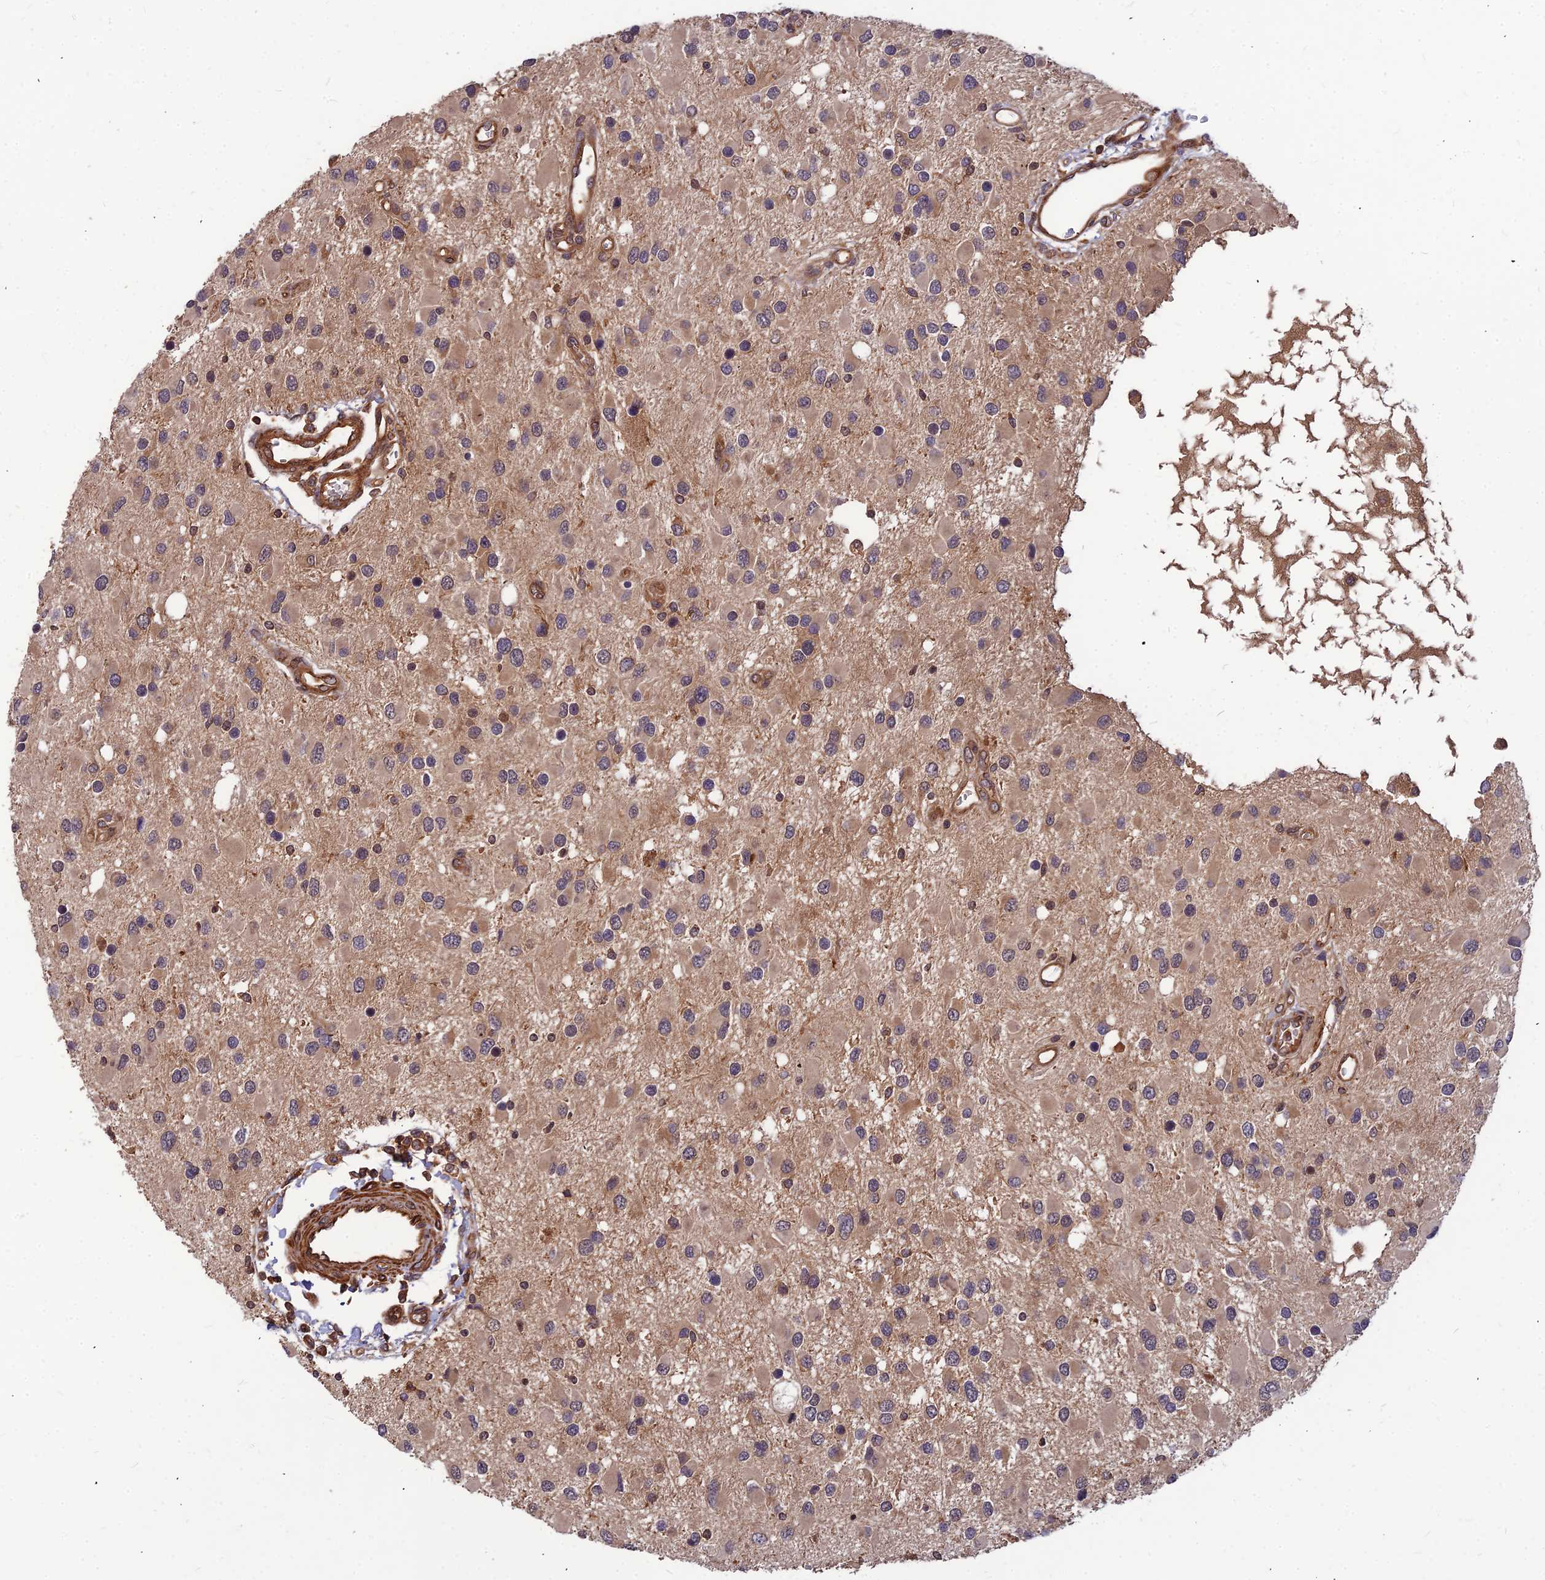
{"staining": {"intensity": "weak", "quantity": ">75%", "location": "cytoplasmic/membranous"}, "tissue": "glioma", "cell_type": "Tumor cells", "image_type": "cancer", "snomed": [{"axis": "morphology", "description": "Glioma, malignant, High grade"}, {"axis": "topography", "description": "Brain"}], "caption": "High-grade glioma (malignant) stained with DAB IHC shows low levels of weak cytoplasmic/membranous positivity in about >75% of tumor cells.", "gene": "ZNF467", "patient": {"sex": "male", "age": 53}}